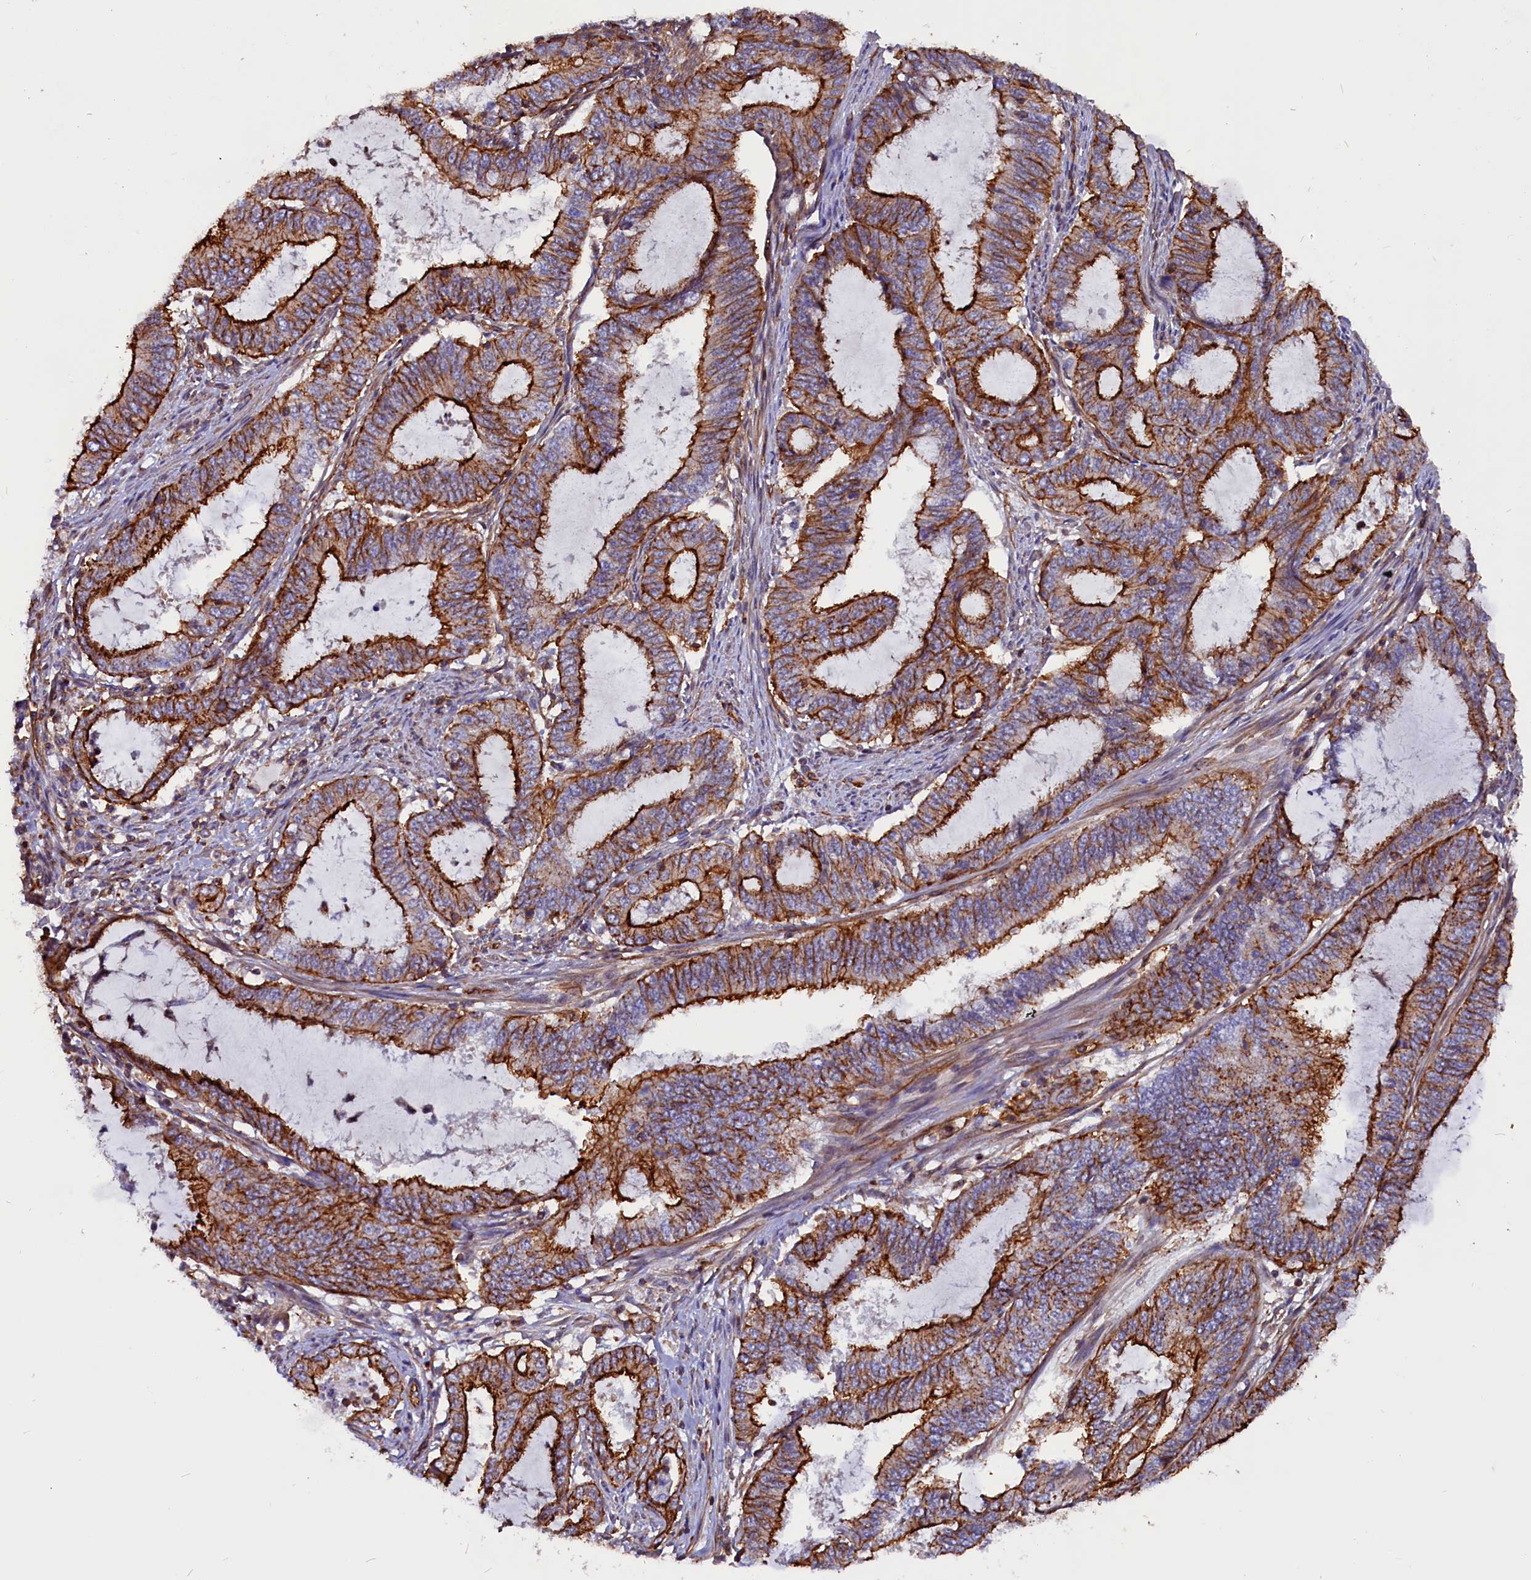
{"staining": {"intensity": "strong", "quantity": ">75%", "location": "cytoplasmic/membranous"}, "tissue": "endometrial cancer", "cell_type": "Tumor cells", "image_type": "cancer", "snomed": [{"axis": "morphology", "description": "Adenocarcinoma, NOS"}, {"axis": "topography", "description": "Endometrium"}], "caption": "Strong cytoplasmic/membranous expression is identified in approximately >75% of tumor cells in endometrial cancer.", "gene": "ZNF749", "patient": {"sex": "female", "age": 51}}